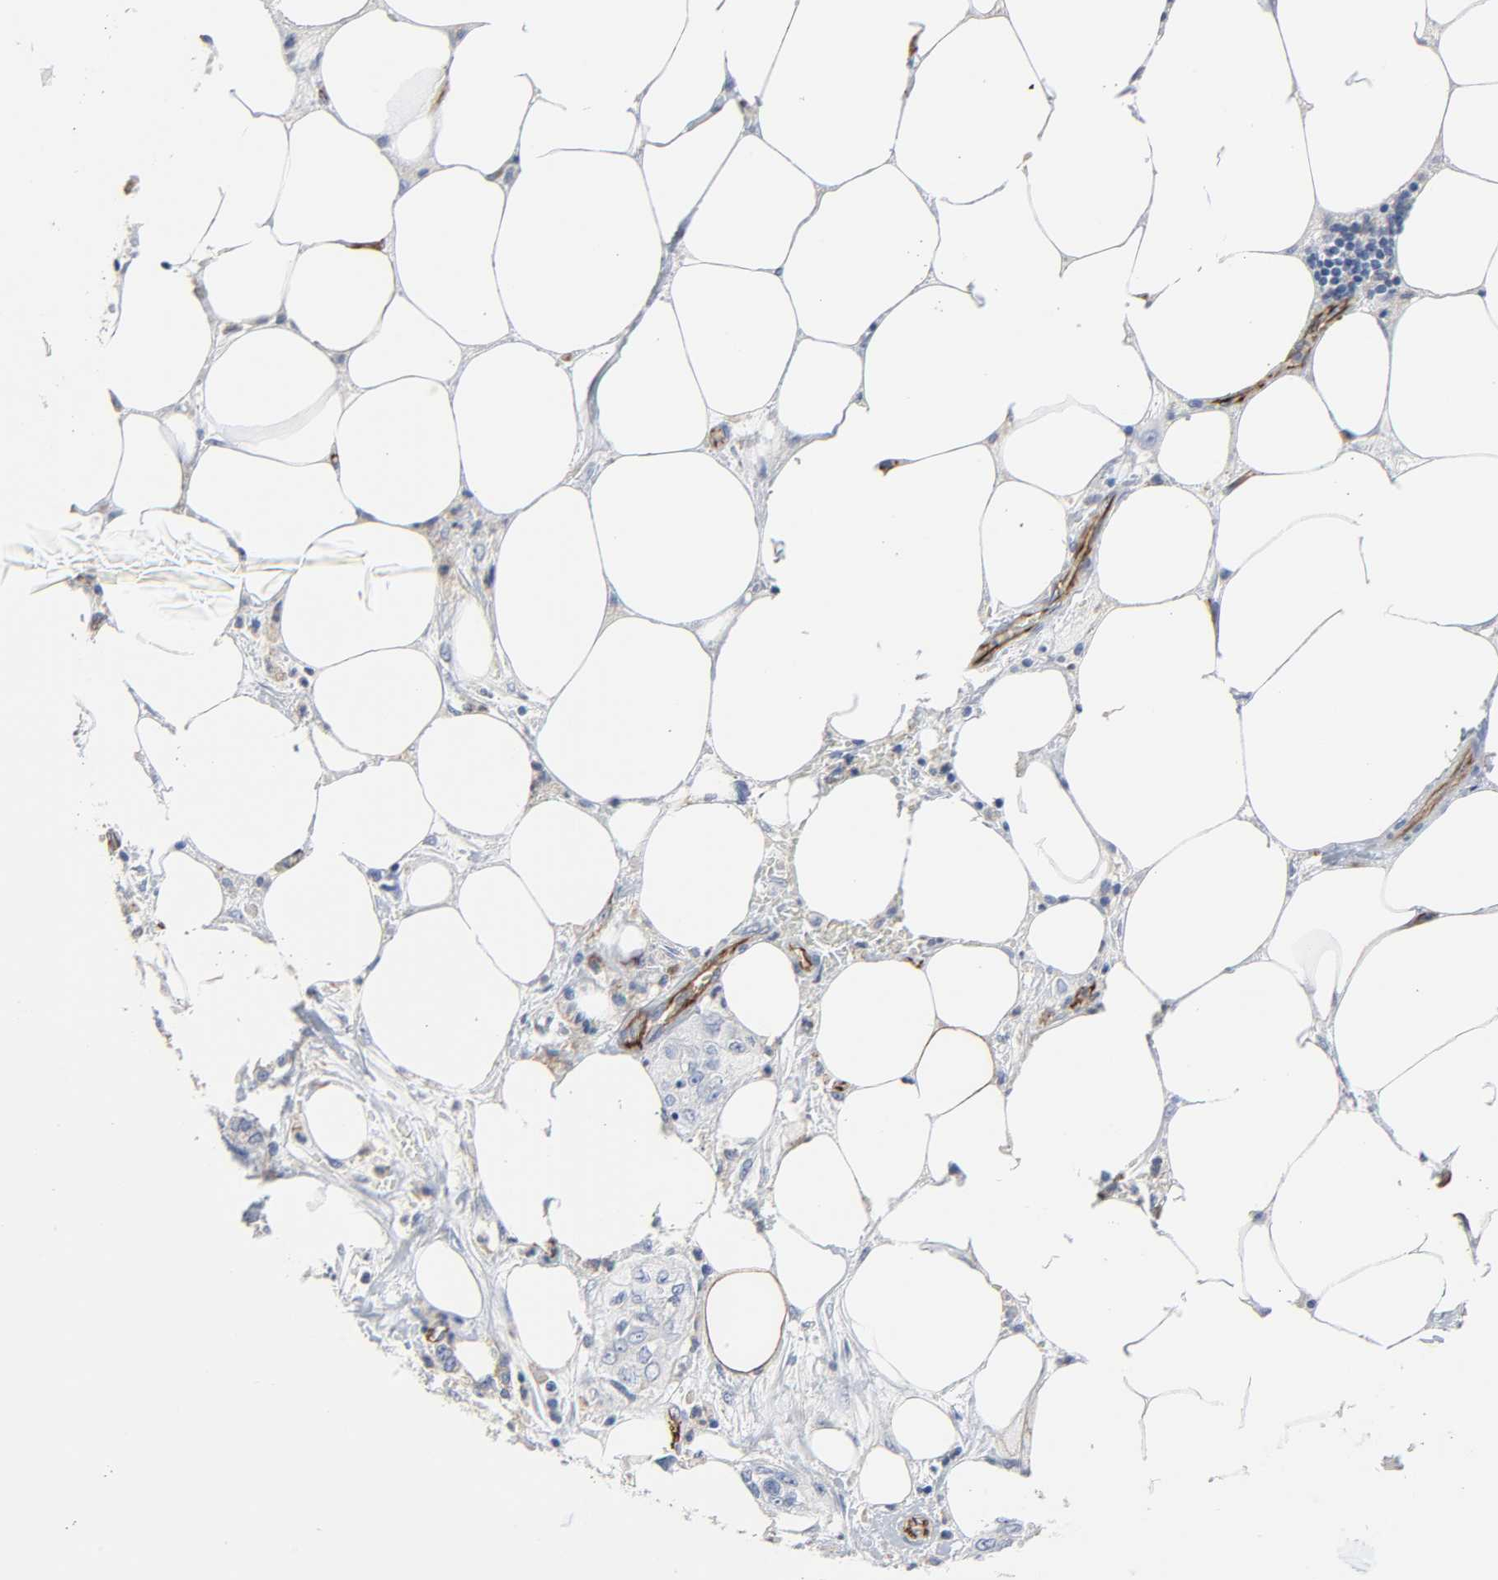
{"staining": {"intensity": "negative", "quantity": "none", "location": "none"}, "tissue": "pancreatic cancer", "cell_type": "Tumor cells", "image_type": "cancer", "snomed": [{"axis": "morphology", "description": "Adenocarcinoma, NOS"}, {"axis": "topography", "description": "Pancreas"}], "caption": "This is an immunohistochemistry image of human pancreatic cancer (adenocarcinoma). There is no staining in tumor cells.", "gene": "PECAM1", "patient": {"sex": "male", "age": 70}}